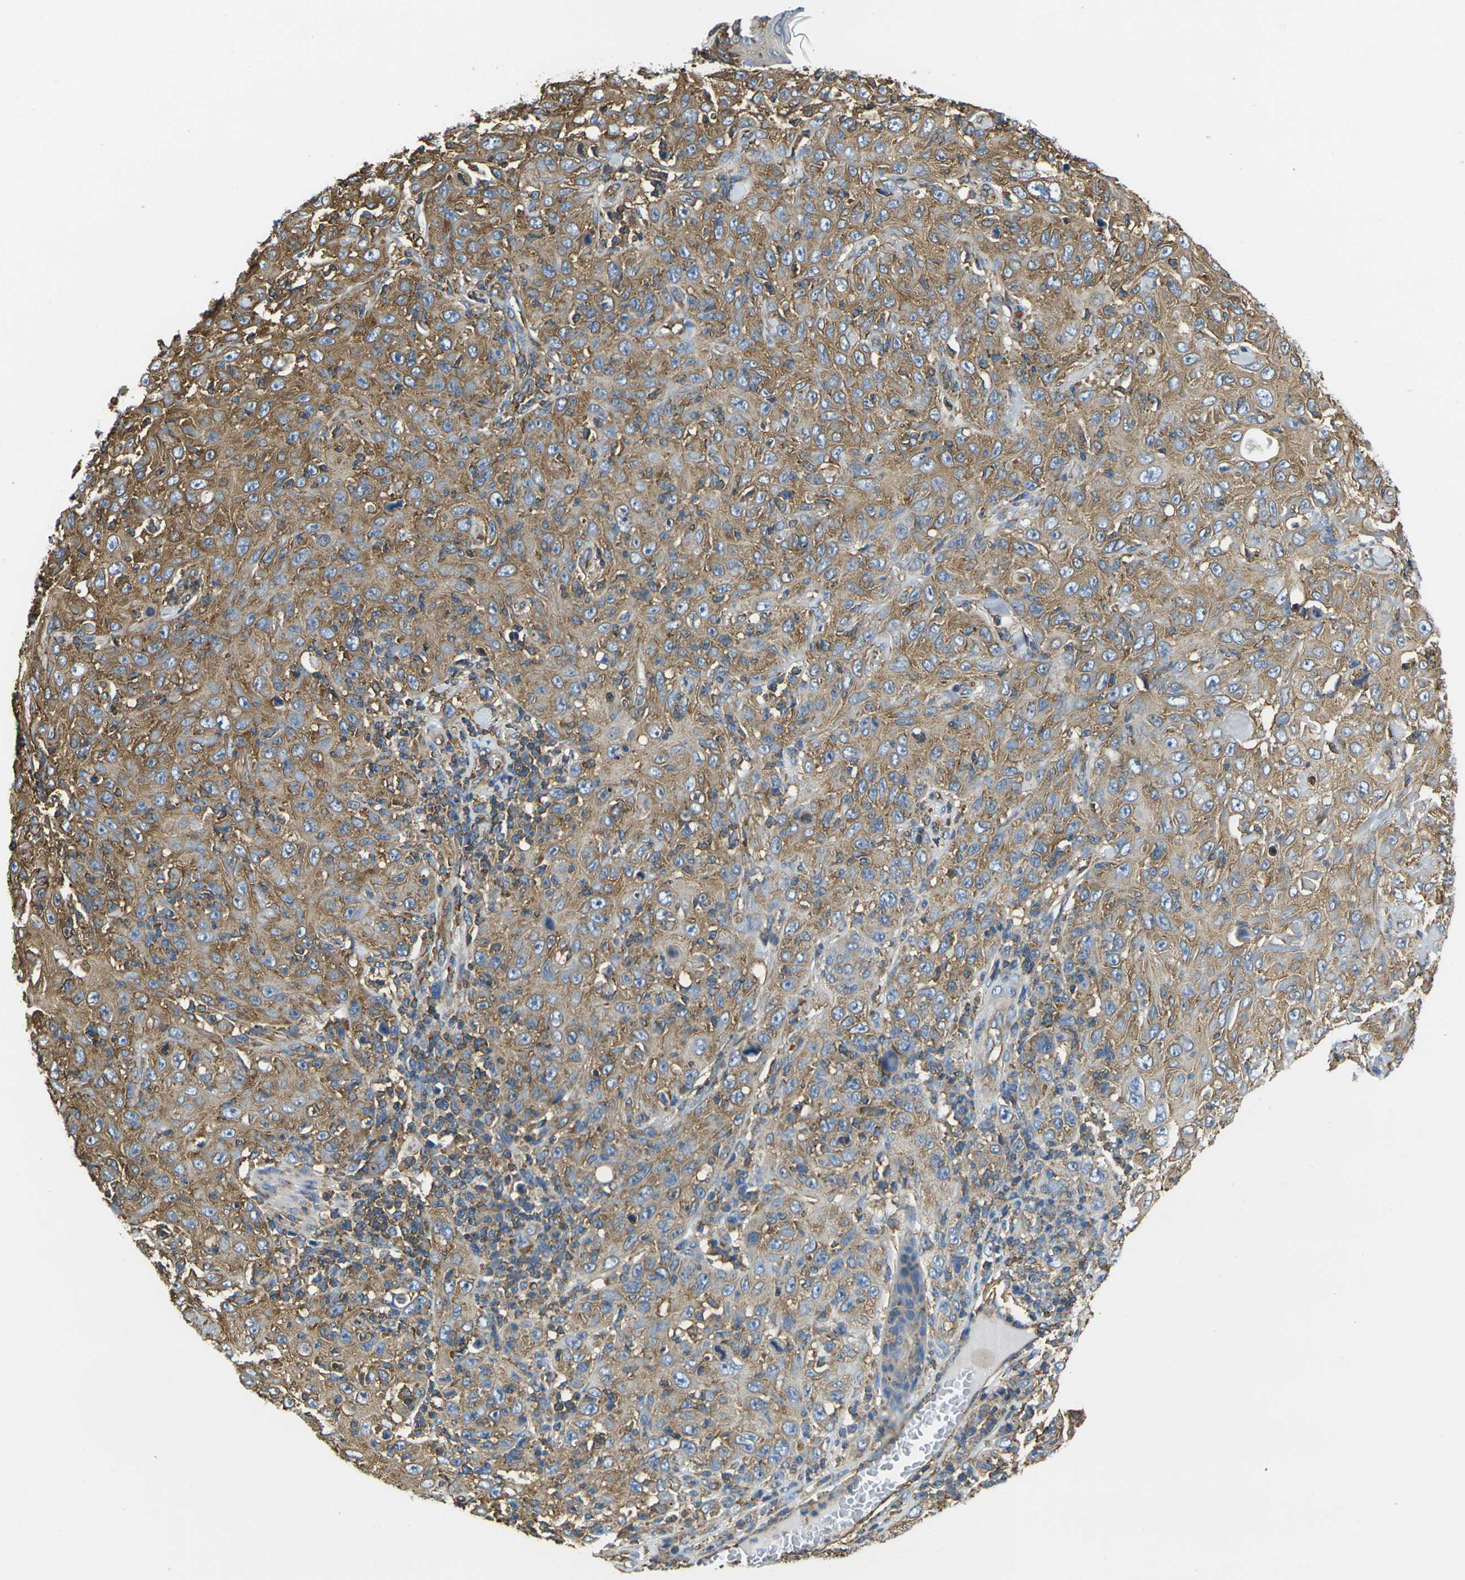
{"staining": {"intensity": "moderate", "quantity": ">75%", "location": "cytoplasmic/membranous"}, "tissue": "skin cancer", "cell_type": "Tumor cells", "image_type": "cancer", "snomed": [{"axis": "morphology", "description": "Squamous cell carcinoma, NOS"}, {"axis": "topography", "description": "Skin"}], "caption": "High-magnification brightfield microscopy of skin cancer stained with DAB (3,3'-diaminobenzidine) (brown) and counterstained with hematoxylin (blue). tumor cells exhibit moderate cytoplasmic/membranous expression is seen in approximately>75% of cells.", "gene": "FAM110D", "patient": {"sex": "female", "age": 88}}